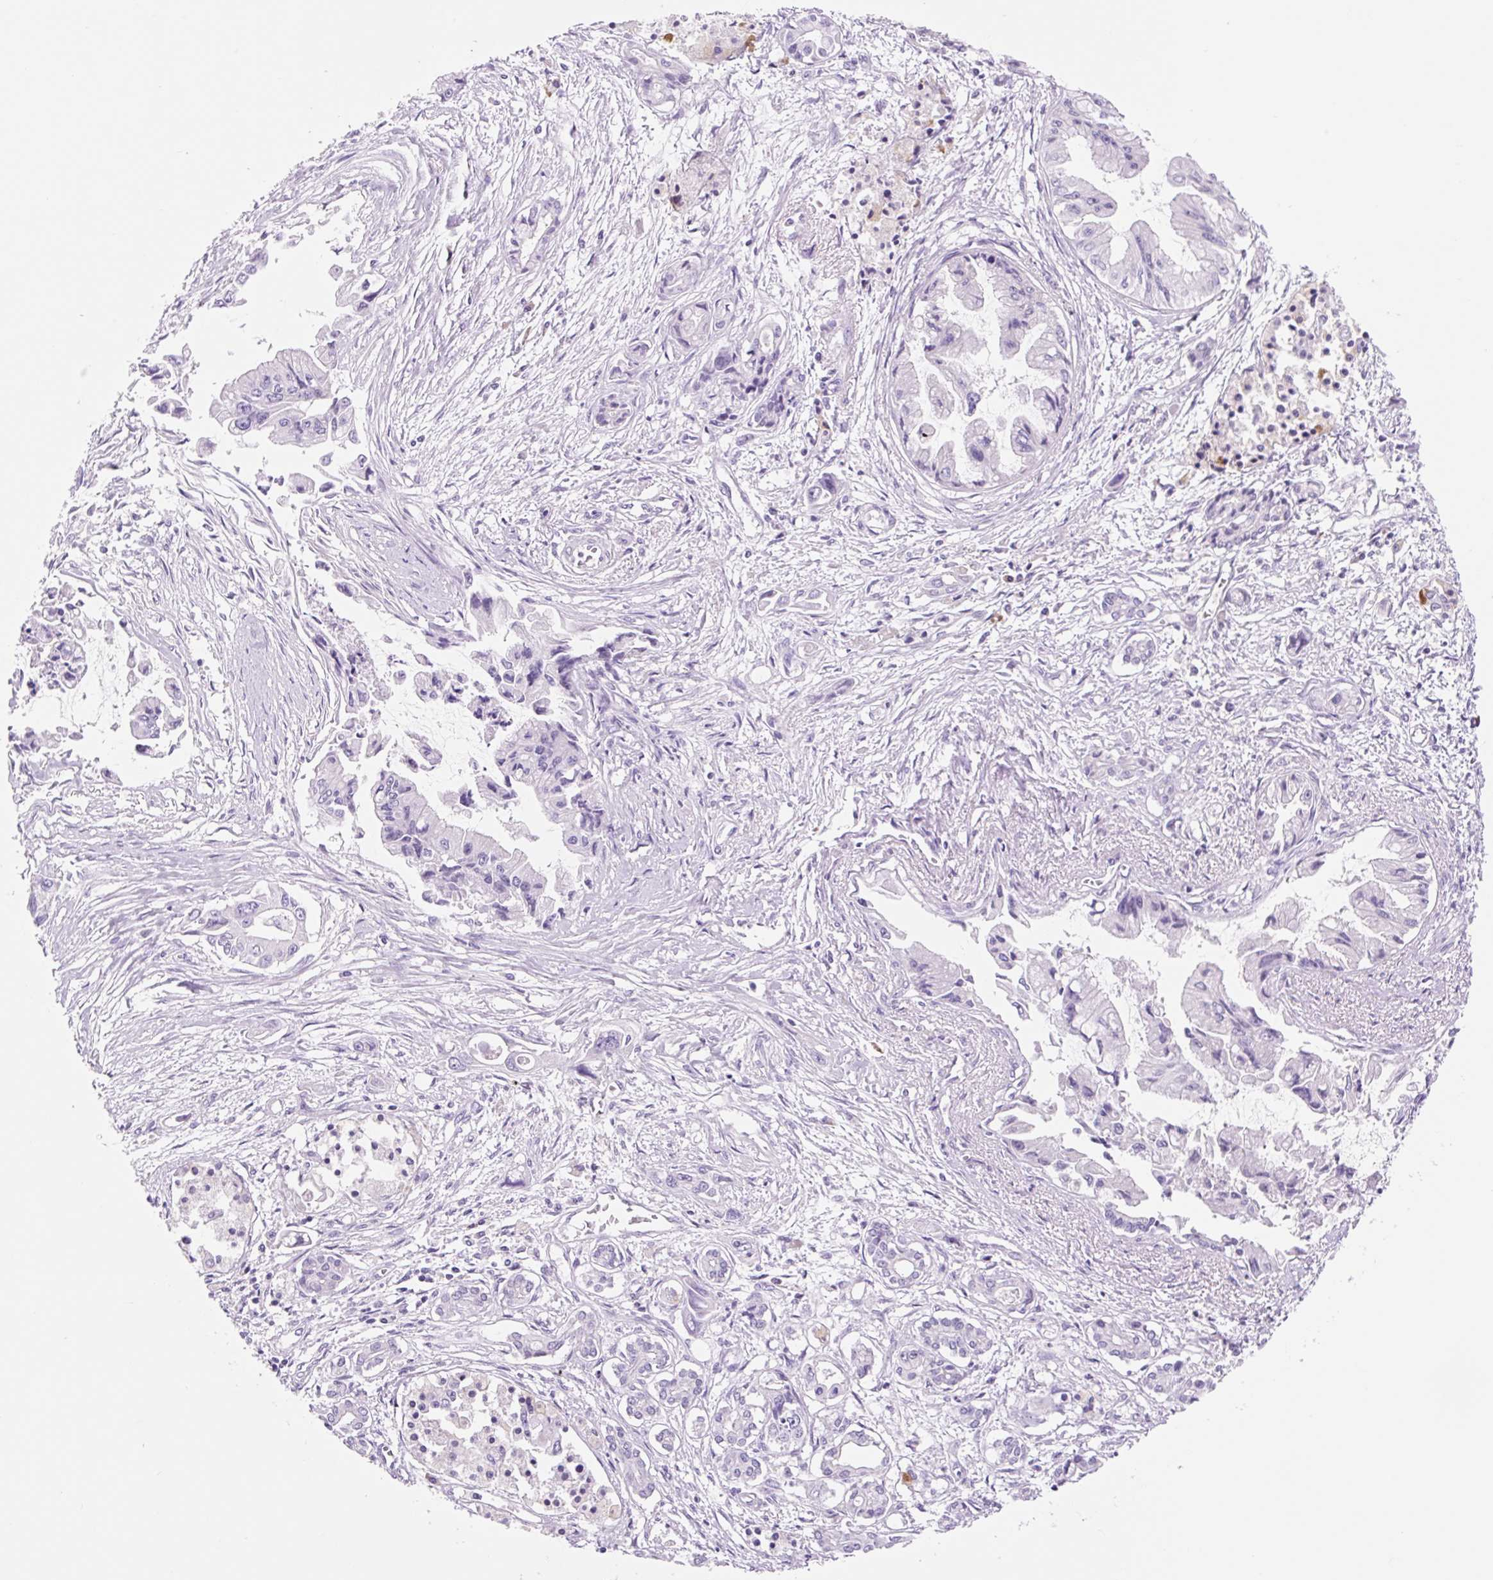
{"staining": {"intensity": "negative", "quantity": "none", "location": "none"}, "tissue": "pancreatic cancer", "cell_type": "Tumor cells", "image_type": "cancer", "snomed": [{"axis": "morphology", "description": "Adenocarcinoma, NOS"}, {"axis": "topography", "description": "Pancreas"}], "caption": "DAB (3,3'-diaminobenzidine) immunohistochemical staining of pancreatic adenocarcinoma exhibits no significant staining in tumor cells. (Brightfield microscopy of DAB (3,3'-diaminobenzidine) IHC at high magnification).", "gene": "CELF6", "patient": {"sex": "male", "age": 84}}